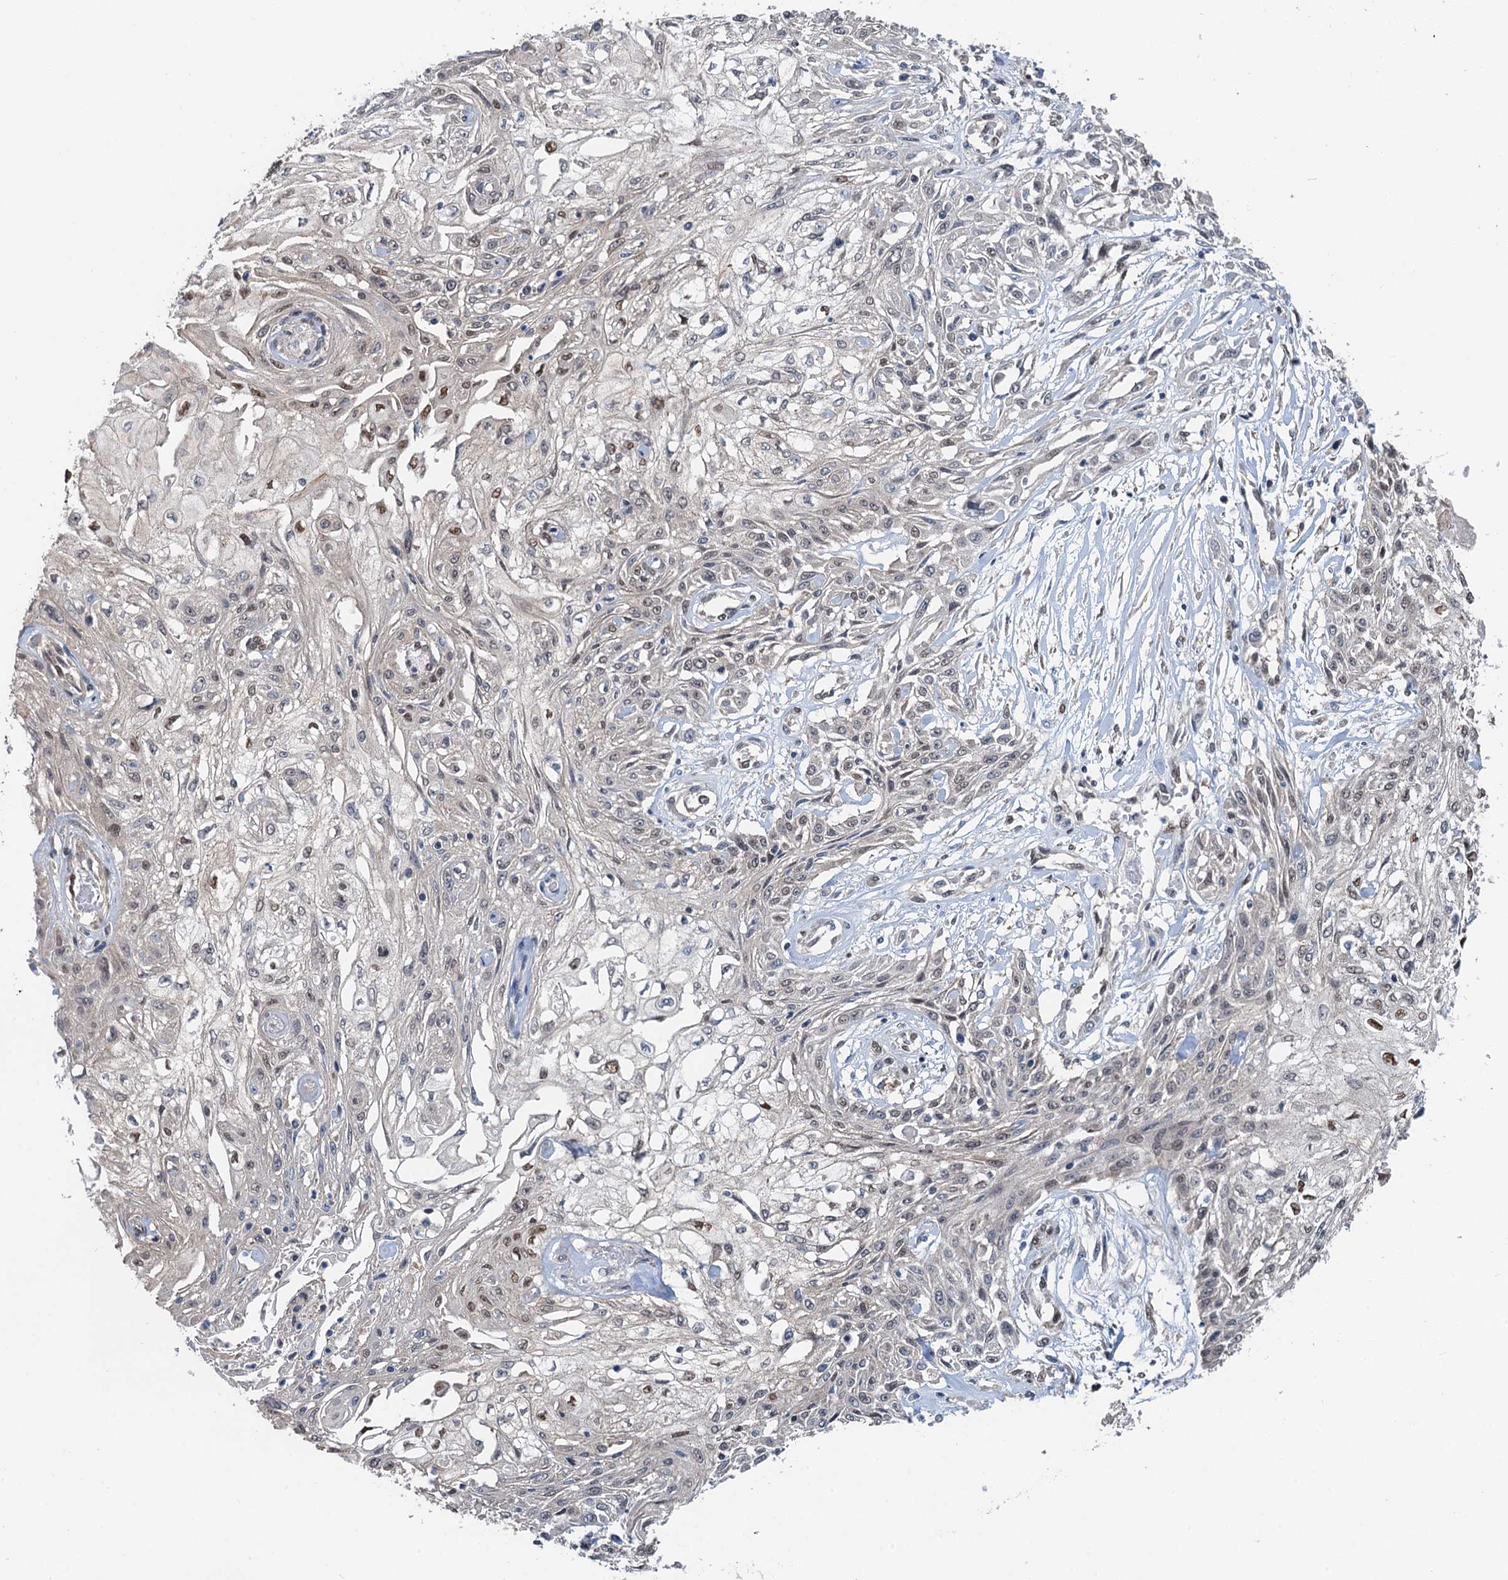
{"staining": {"intensity": "weak", "quantity": "25%-75%", "location": "nuclear"}, "tissue": "skin cancer", "cell_type": "Tumor cells", "image_type": "cancer", "snomed": [{"axis": "morphology", "description": "Squamous cell carcinoma, NOS"}, {"axis": "morphology", "description": "Squamous cell carcinoma, metastatic, NOS"}, {"axis": "topography", "description": "Skin"}, {"axis": "topography", "description": "Lymph node"}], "caption": "Immunohistochemistry (IHC) of skin squamous cell carcinoma reveals low levels of weak nuclear staining in approximately 25%-75% of tumor cells. The protein is shown in brown color, while the nuclei are stained blue.", "gene": "CFDP1", "patient": {"sex": "male", "age": 75}}